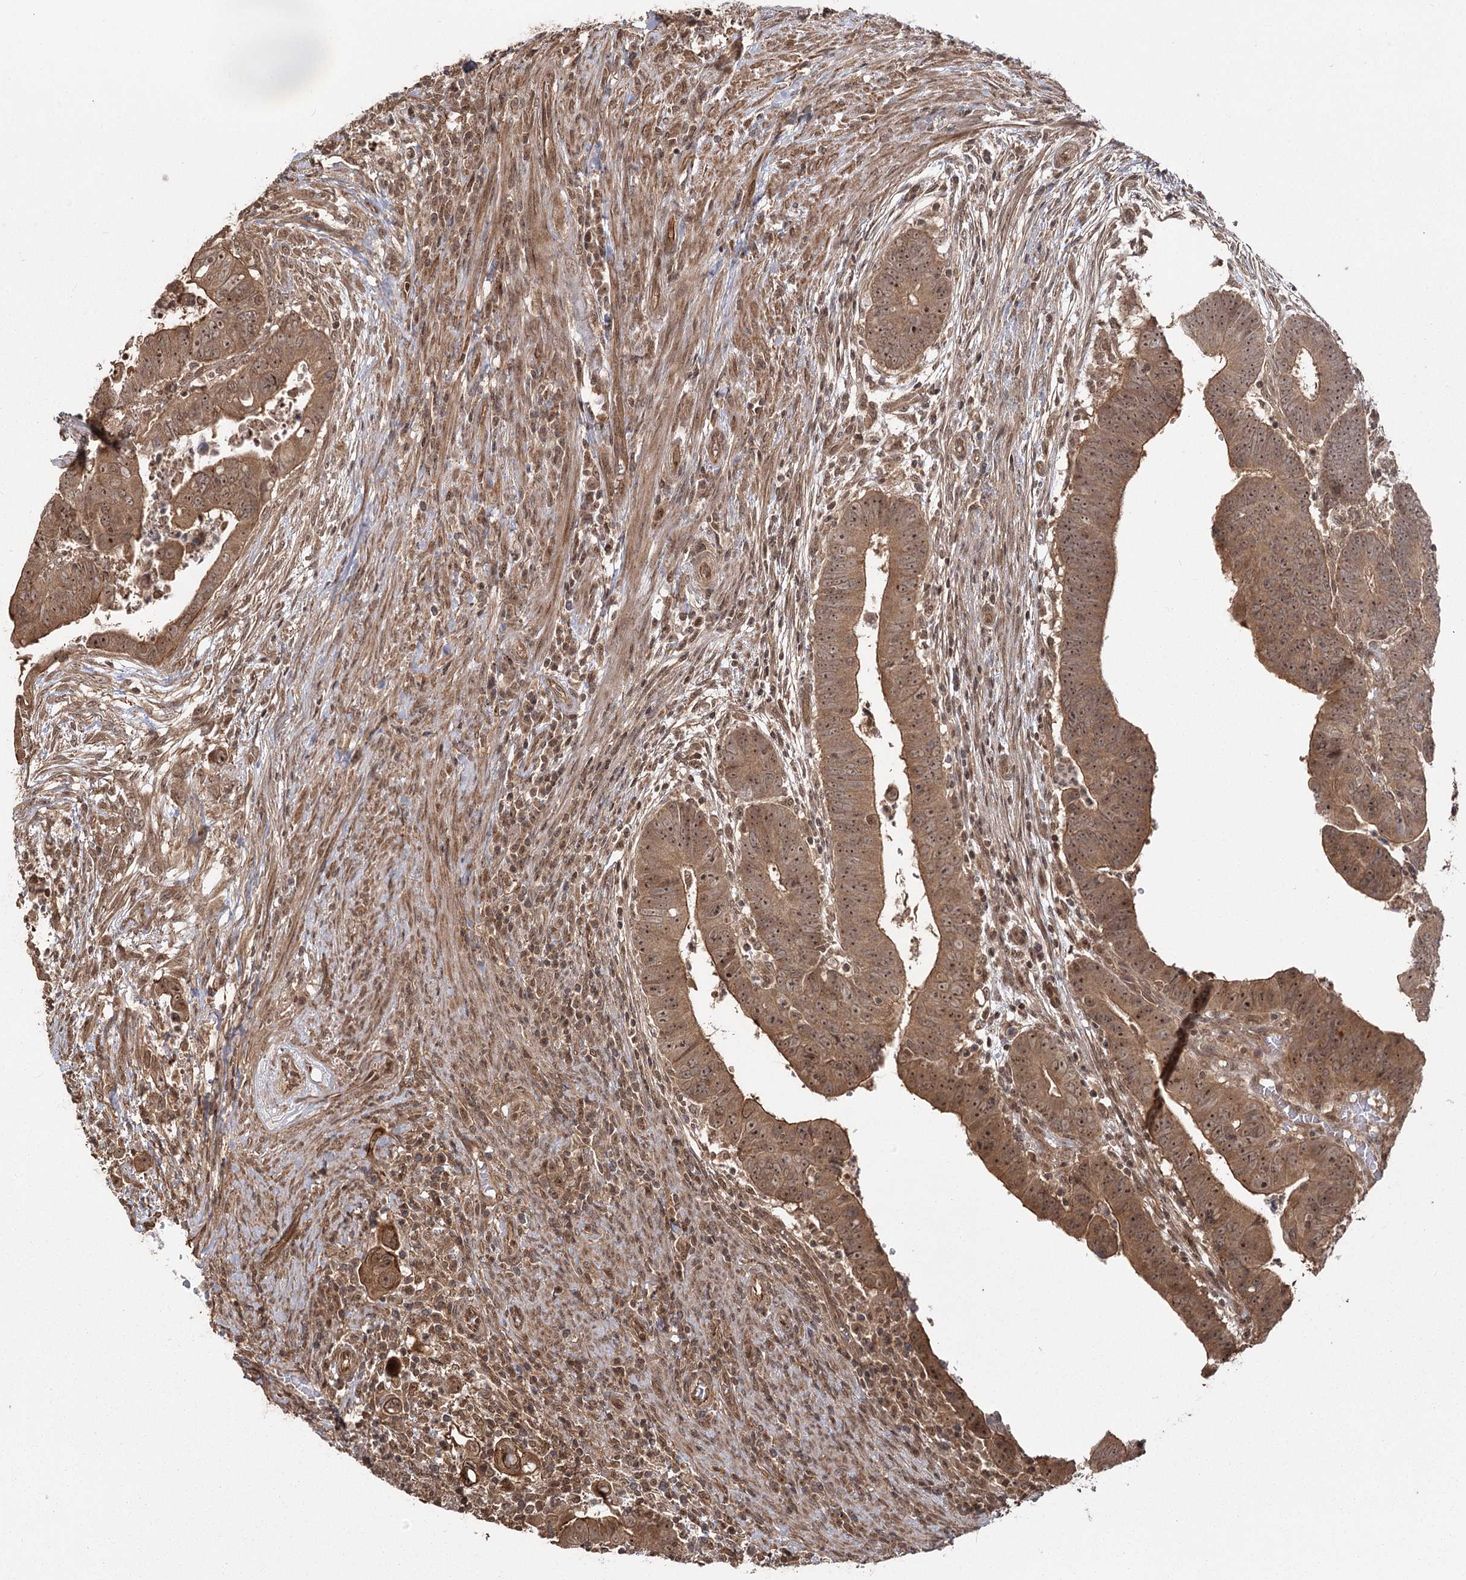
{"staining": {"intensity": "moderate", "quantity": ">75%", "location": "cytoplasmic/membranous,nuclear"}, "tissue": "colorectal cancer", "cell_type": "Tumor cells", "image_type": "cancer", "snomed": [{"axis": "morphology", "description": "Normal tissue, NOS"}, {"axis": "morphology", "description": "Adenocarcinoma, NOS"}, {"axis": "topography", "description": "Rectum"}], "caption": "High-magnification brightfield microscopy of adenocarcinoma (colorectal) stained with DAB (brown) and counterstained with hematoxylin (blue). tumor cells exhibit moderate cytoplasmic/membranous and nuclear staining is identified in approximately>75% of cells. Using DAB (brown) and hematoxylin (blue) stains, captured at high magnification using brightfield microscopy.", "gene": "R3HDM2", "patient": {"sex": "female", "age": 65}}